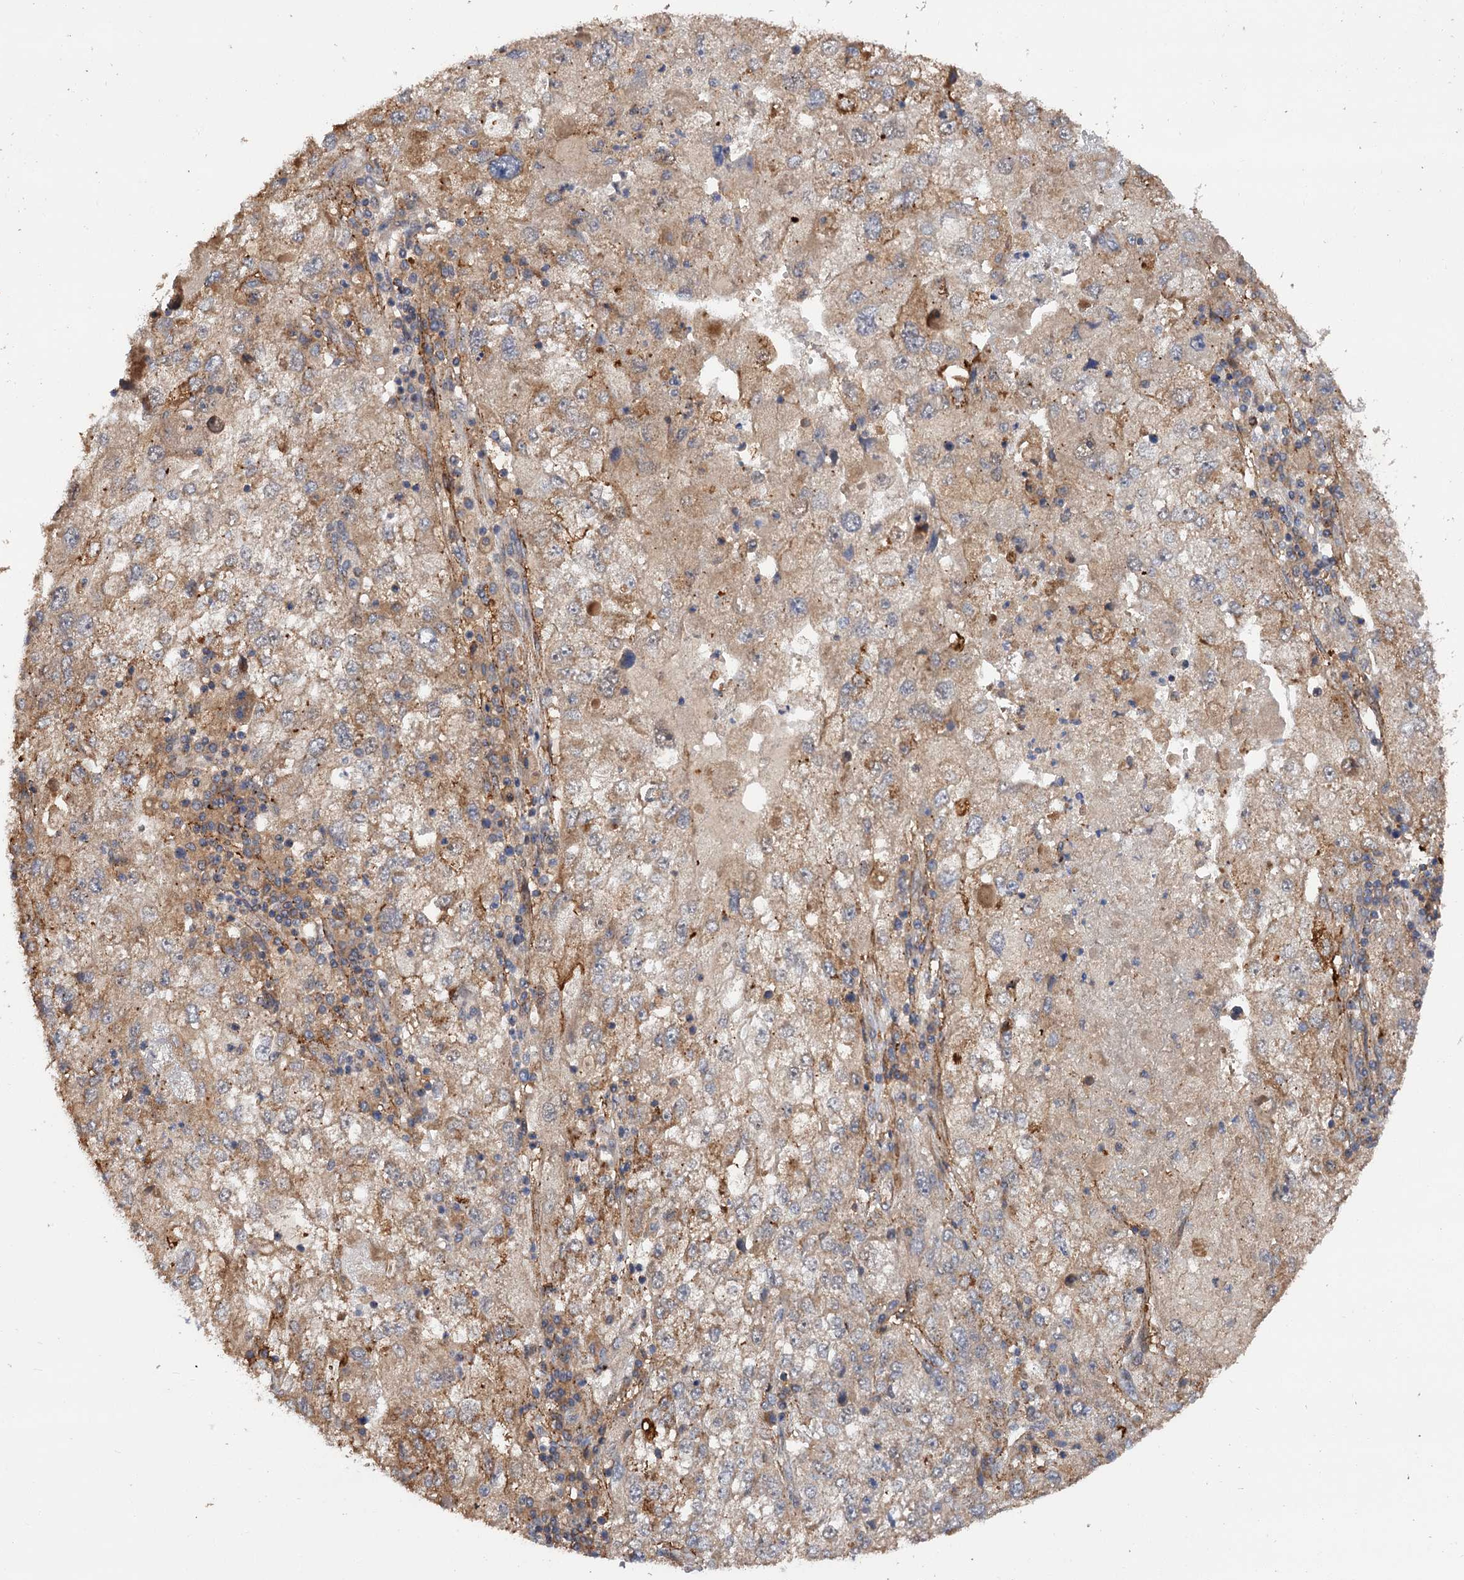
{"staining": {"intensity": "moderate", "quantity": ">75%", "location": "cytoplasmic/membranous"}, "tissue": "endometrial cancer", "cell_type": "Tumor cells", "image_type": "cancer", "snomed": [{"axis": "morphology", "description": "Adenocarcinoma, NOS"}, {"axis": "topography", "description": "Endometrium"}], "caption": "Moderate cytoplasmic/membranous protein positivity is seen in about >75% of tumor cells in endometrial cancer (adenocarcinoma).", "gene": "FBXW8", "patient": {"sex": "female", "age": 49}}